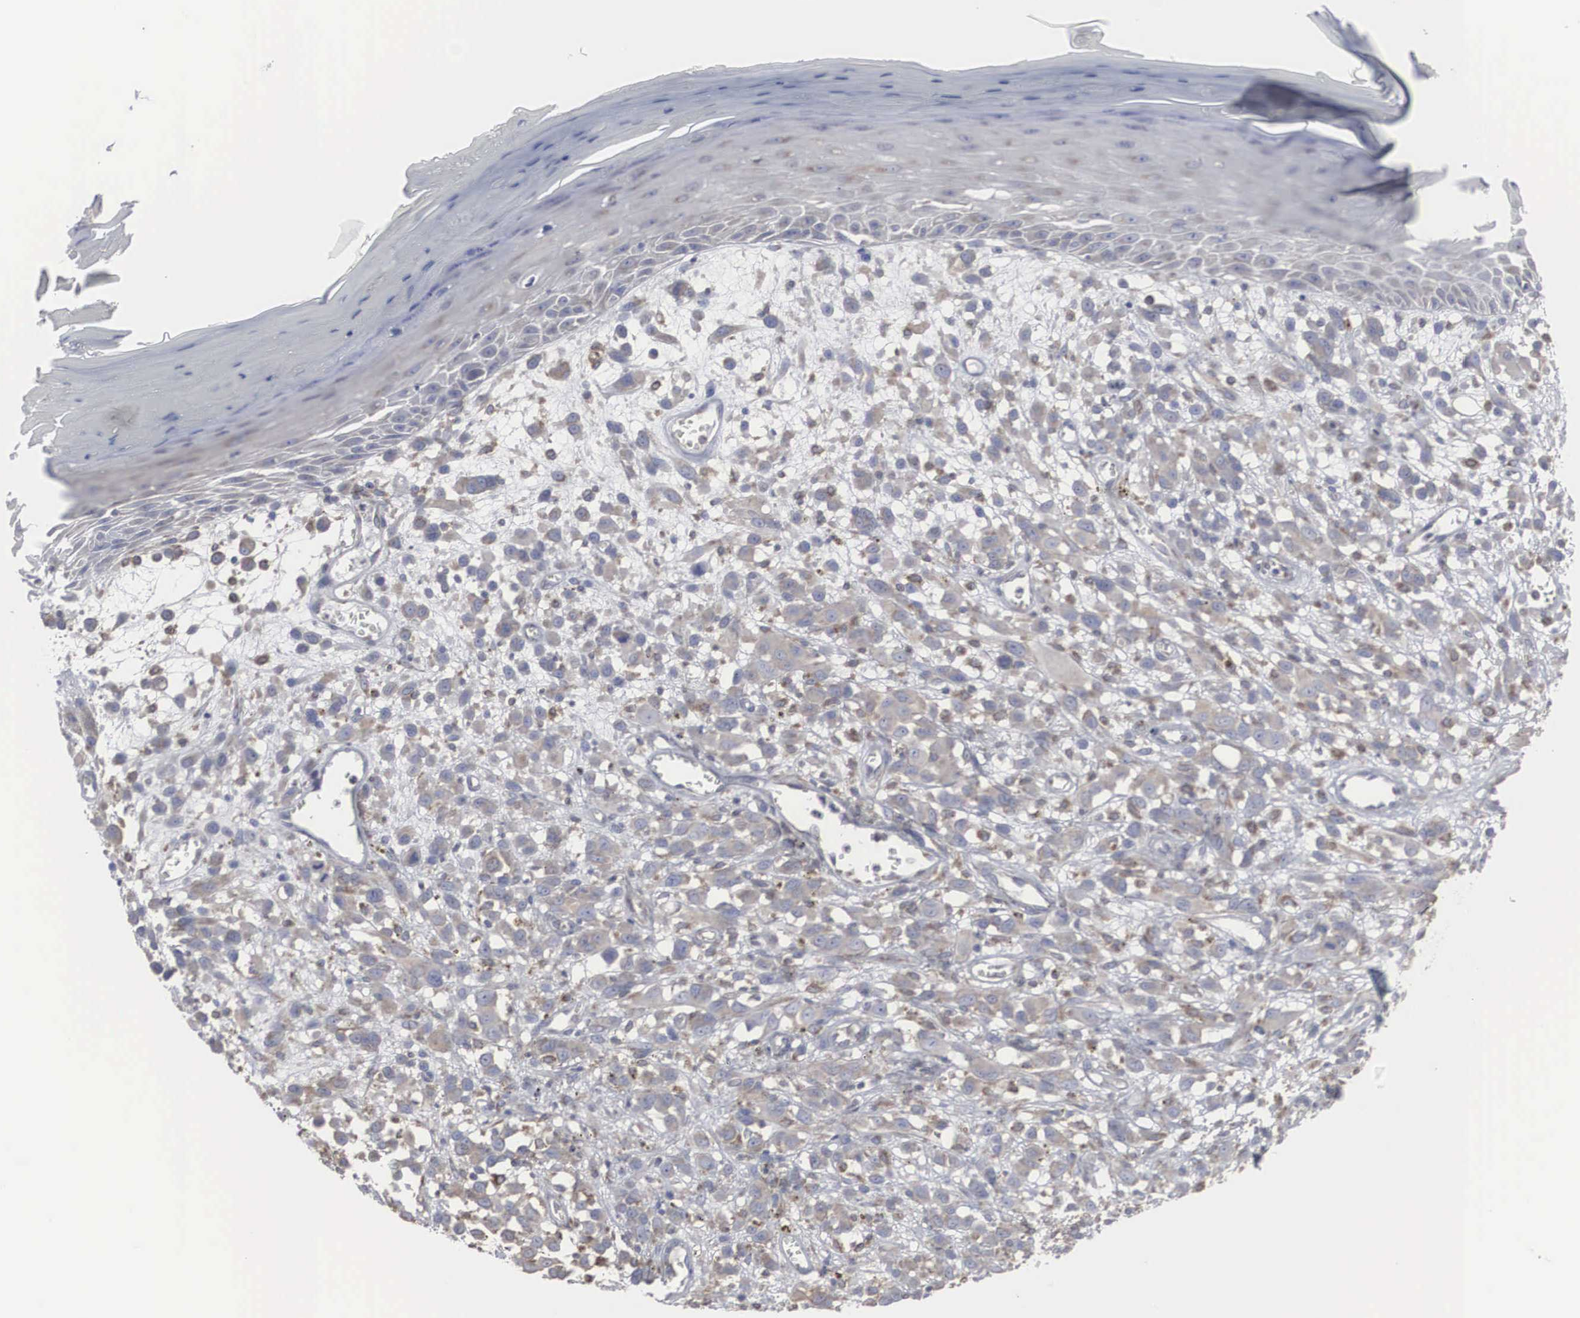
{"staining": {"intensity": "weak", "quantity": "25%-75%", "location": "cytoplasmic/membranous"}, "tissue": "melanoma", "cell_type": "Tumor cells", "image_type": "cancer", "snomed": [{"axis": "morphology", "description": "Malignant melanoma, NOS"}, {"axis": "topography", "description": "Skin"}], "caption": "IHC (DAB (3,3'-diaminobenzidine)) staining of malignant melanoma shows weak cytoplasmic/membranous protein staining in about 25%-75% of tumor cells.", "gene": "MIA2", "patient": {"sex": "male", "age": 51}}